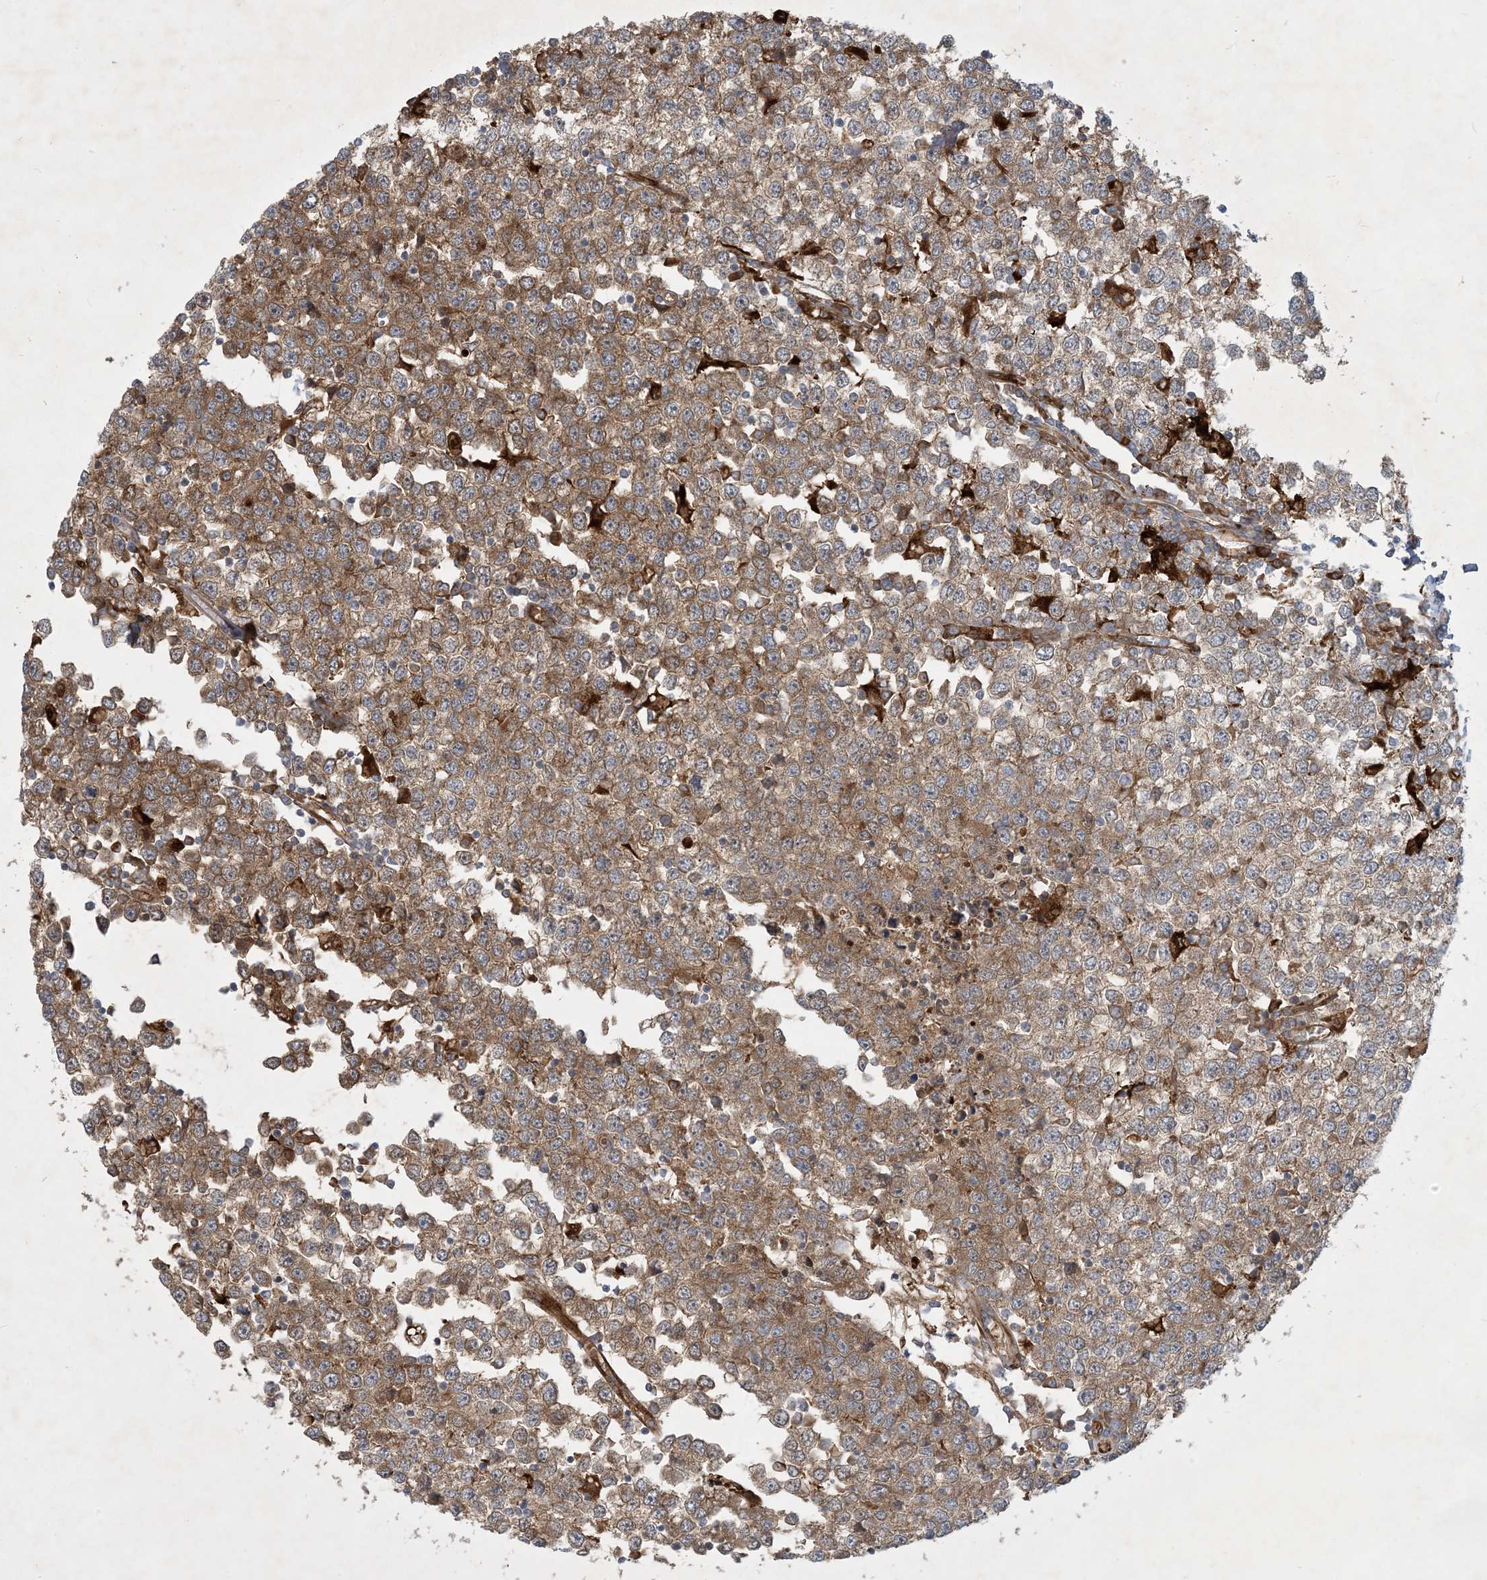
{"staining": {"intensity": "moderate", "quantity": "25%-75%", "location": "cytoplasmic/membranous"}, "tissue": "testis cancer", "cell_type": "Tumor cells", "image_type": "cancer", "snomed": [{"axis": "morphology", "description": "Seminoma, NOS"}, {"axis": "topography", "description": "Testis"}], "caption": "Protein staining demonstrates moderate cytoplasmic/membranous expression in about 25%-75% of tumor cells in testis seminoma. (Stains: DAB (3,3'-diaminobenzidine) in brown, nuclei in blue, Microscopy: brightfield microscopy at high magnification).", "gene": "CDS1", "patient": {"sex": "male", "age": 65}}